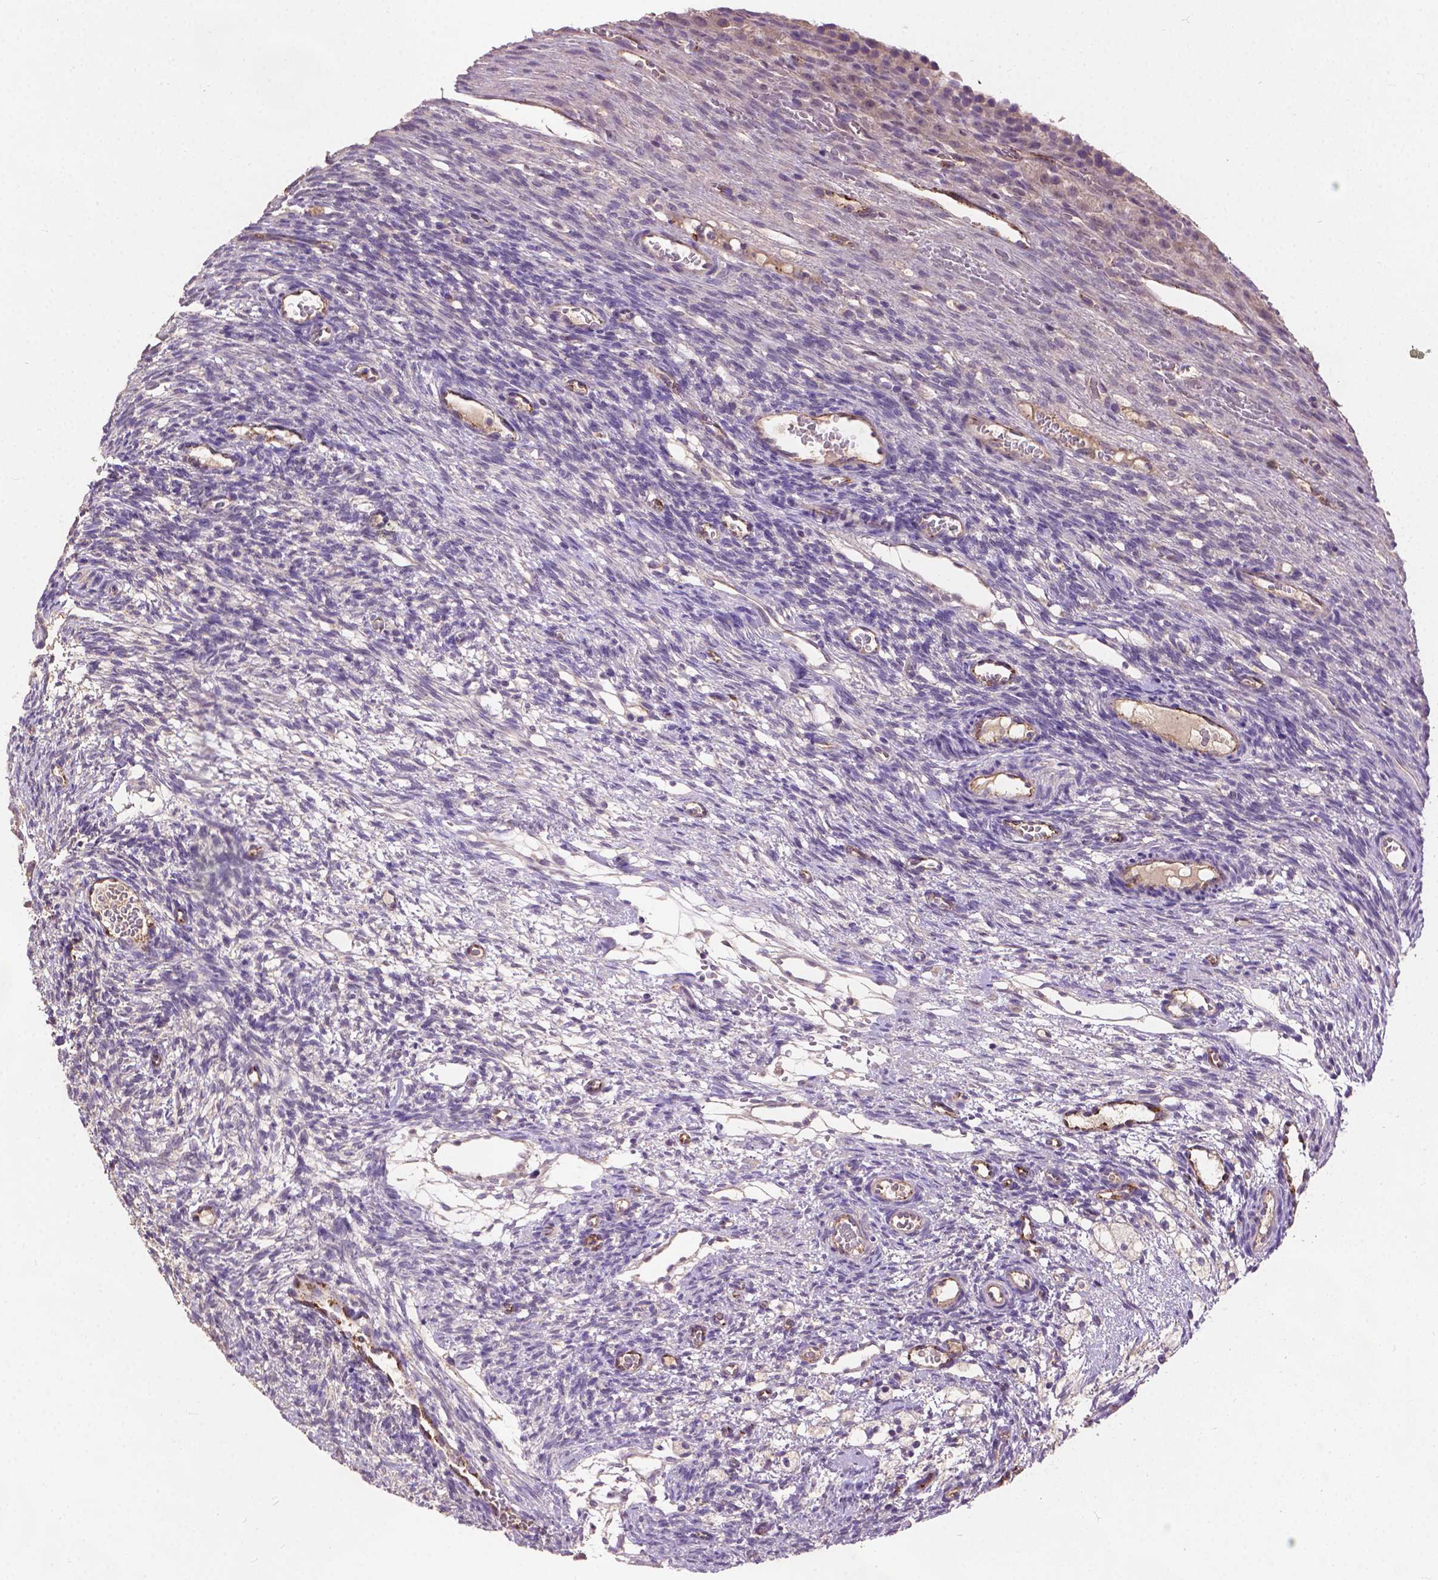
{"staining": {"intensity": "negative", "quantity": "none", "location": "none"}, "tissue": "ovary", "cell_type": "Ovarian stroma cells", "image_type": "normal", "snomed": [{"axis": "morphology", "description": "Normal tissue, NOS"}, {"axis": "topography", "description": "Ovary"}], "caption": "High magnification brightfield microscopy of unremarkable ovary stained with DAB (3,3'-diaminobenzidine) (brown) and counterstained with hematoxylin (blue): ovarian stroma cells show no significant expression.", "gene": "ZNF337", "patient": {"sex": "female", "age": 34}}